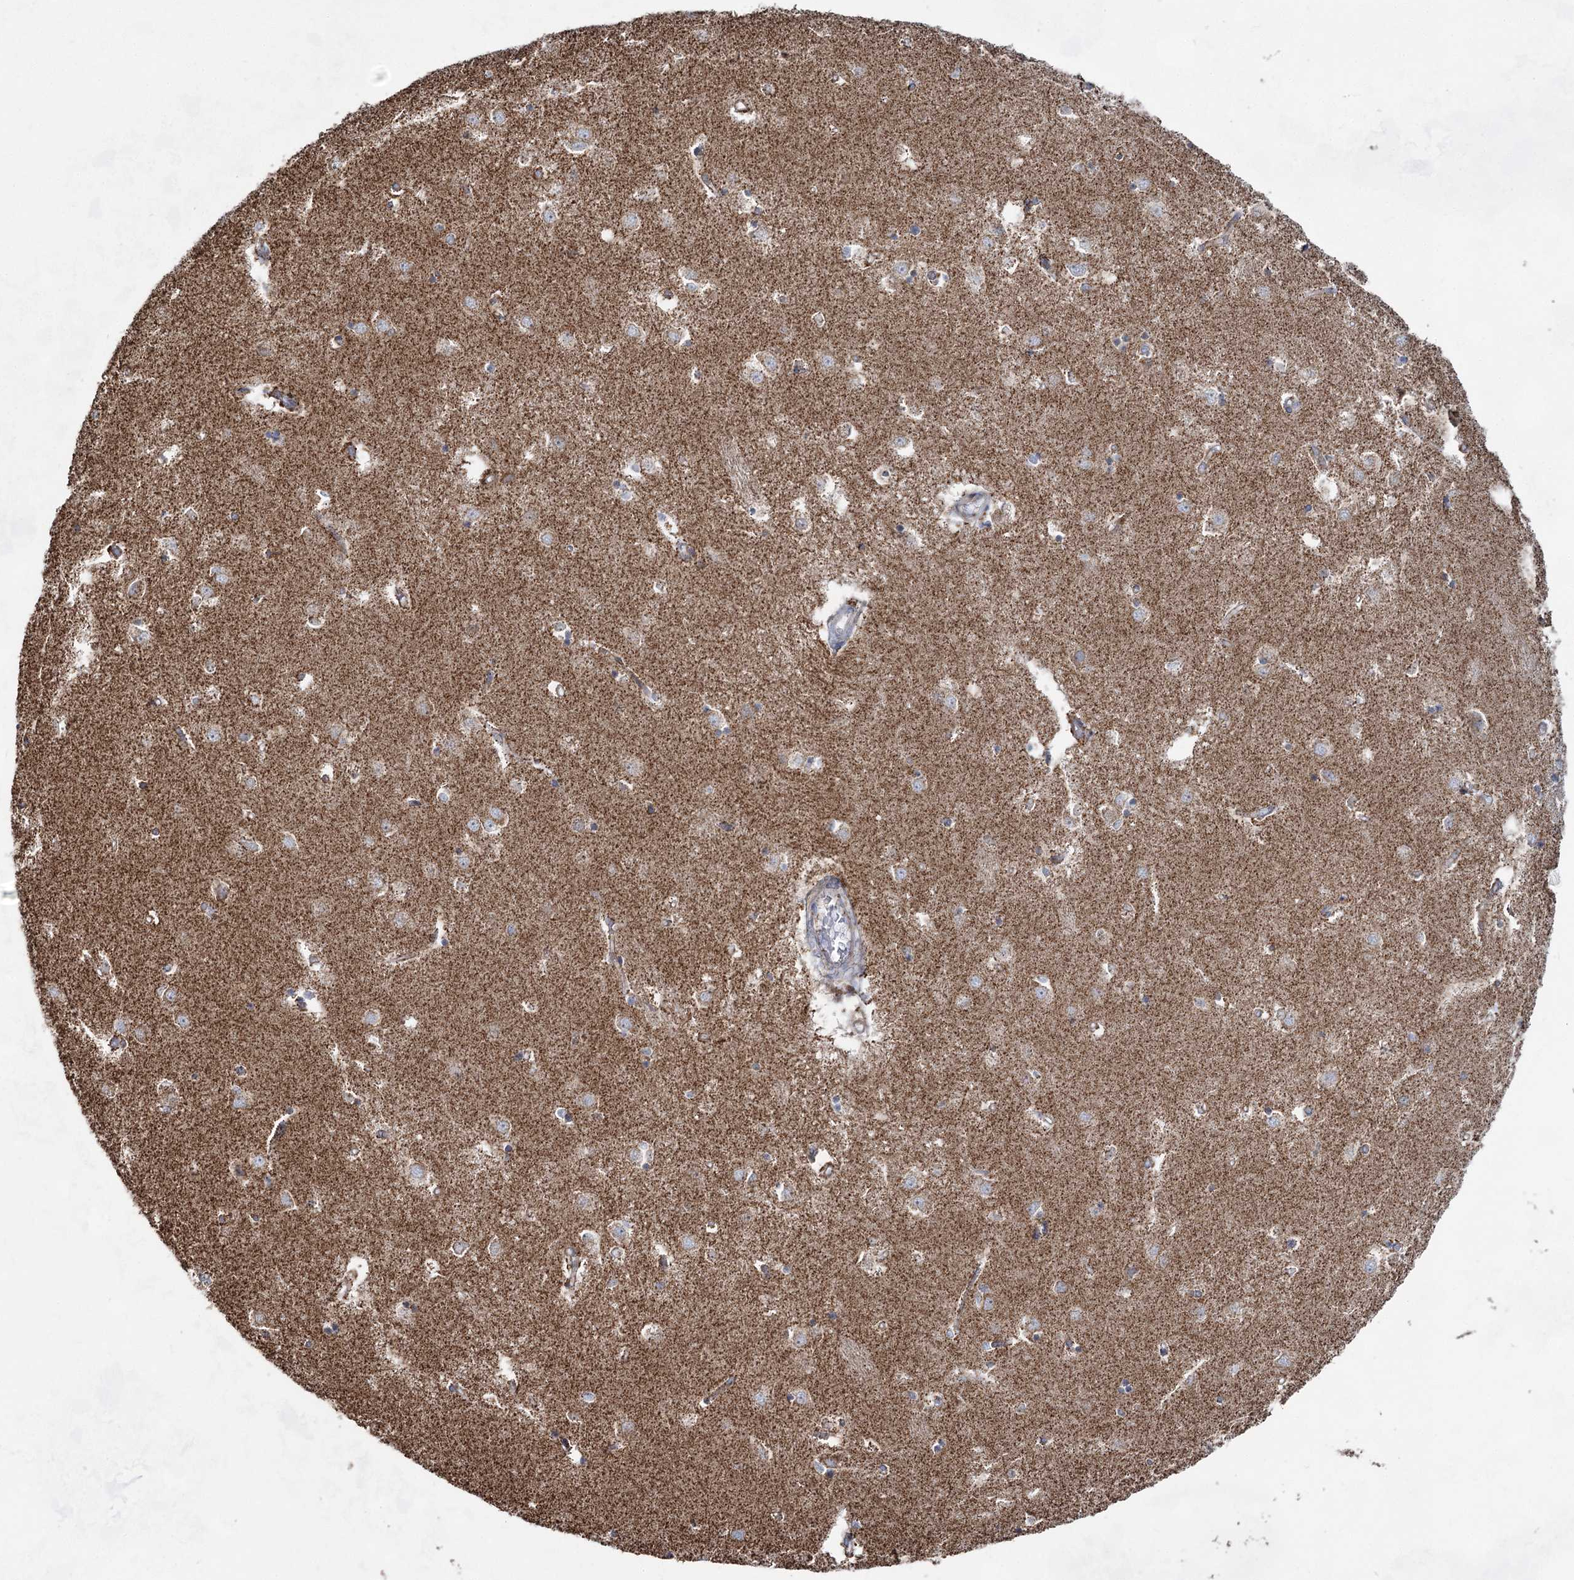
{"staining": {"intensity": "moderate", "quantity": ">75%", "location": "cytoplasmic/membranous"}, "tissue": "caudate", "cell_type": "Glial cells", "image_type": "normal", "snomed": [{"axis": "morphology", "description": "Normal tissue, NOS"}, {"axis": "topography", "description": "Lateral ventricle wall"}], "caption": "The micrograph demonstrates immunohistochemical staining of unremarkable caudate. There is moderate cytoplasmic/membranous expression is present in about >75% of glial cells.", "gene": "CWF19L1", "patient": {"sex": "male", "age": 45}}